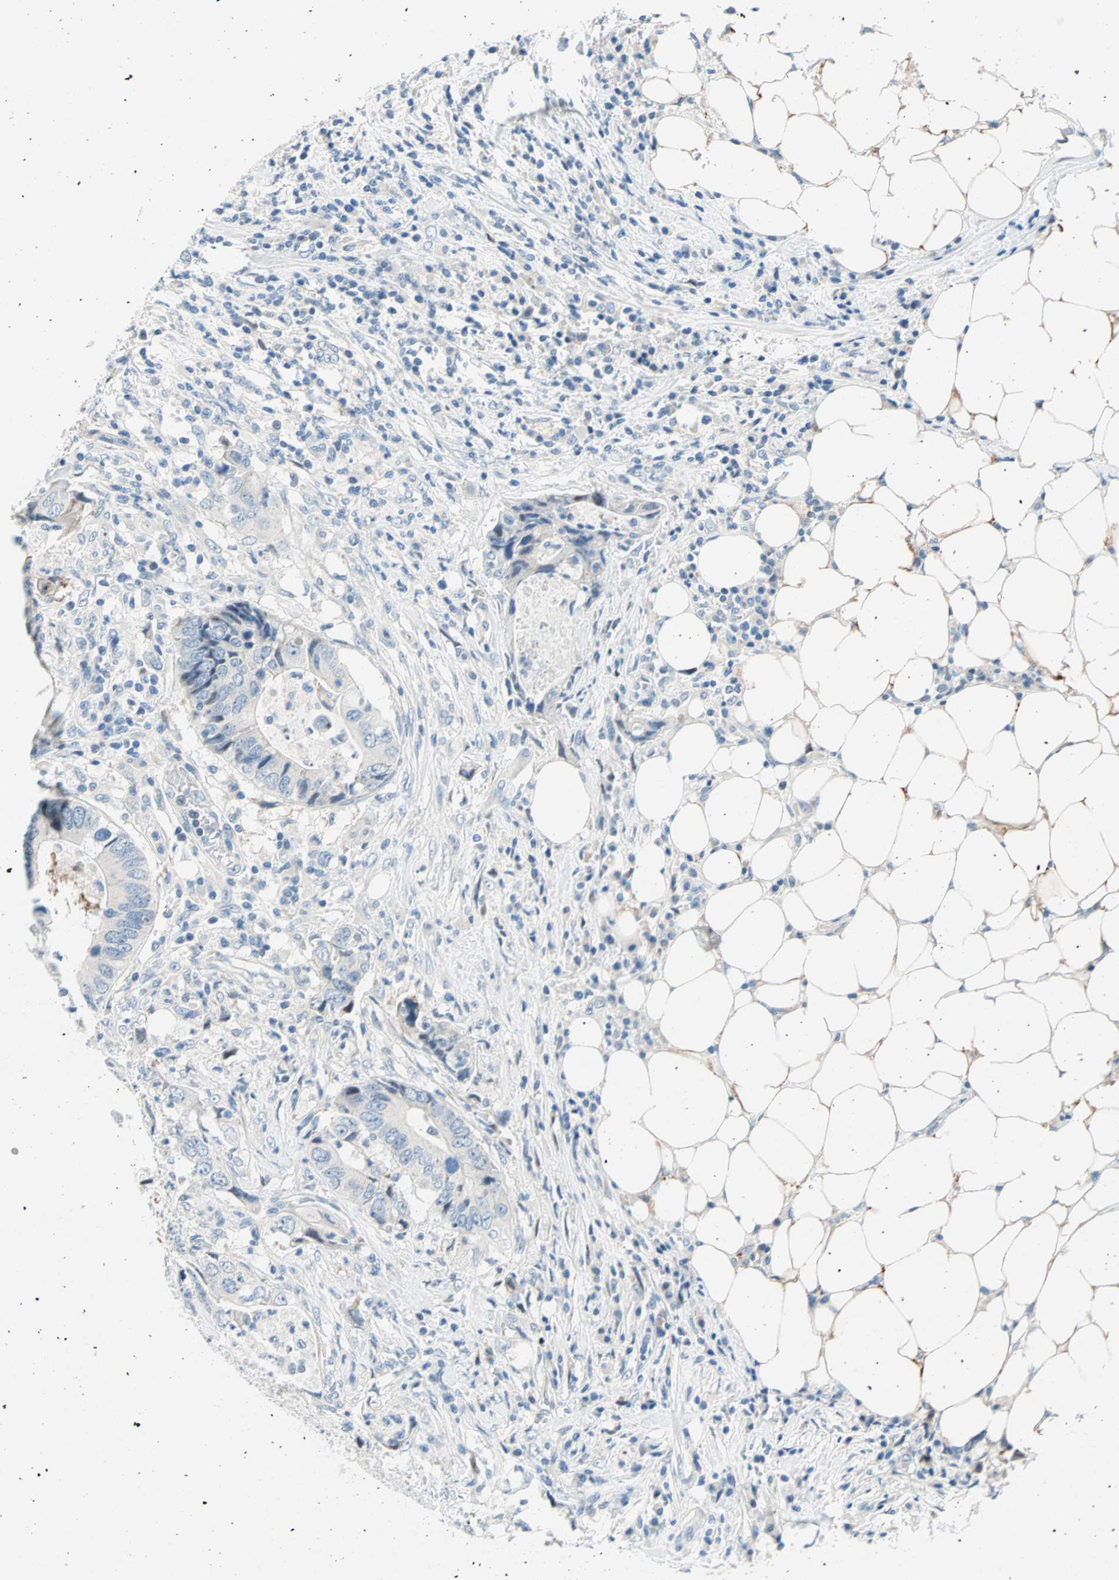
{"staining": {"intensity": "negative", "quantity": "none", "location": "none"}, "tissue": "colorectal cancer", "cell_type": "Tumor cells", "image_type": "cancer", "snomed": [{"axis": "morphology", "description": "Adenocarcinoma, NOS"}, {"axis": "topography", "description": "Colon"}], "caption": "The micrograph demonstrates no staining of tumor cells in colorectal adenocarcinoma.", "gene": "TMEM163", "patient": {"sex": "male", "age": 71}}